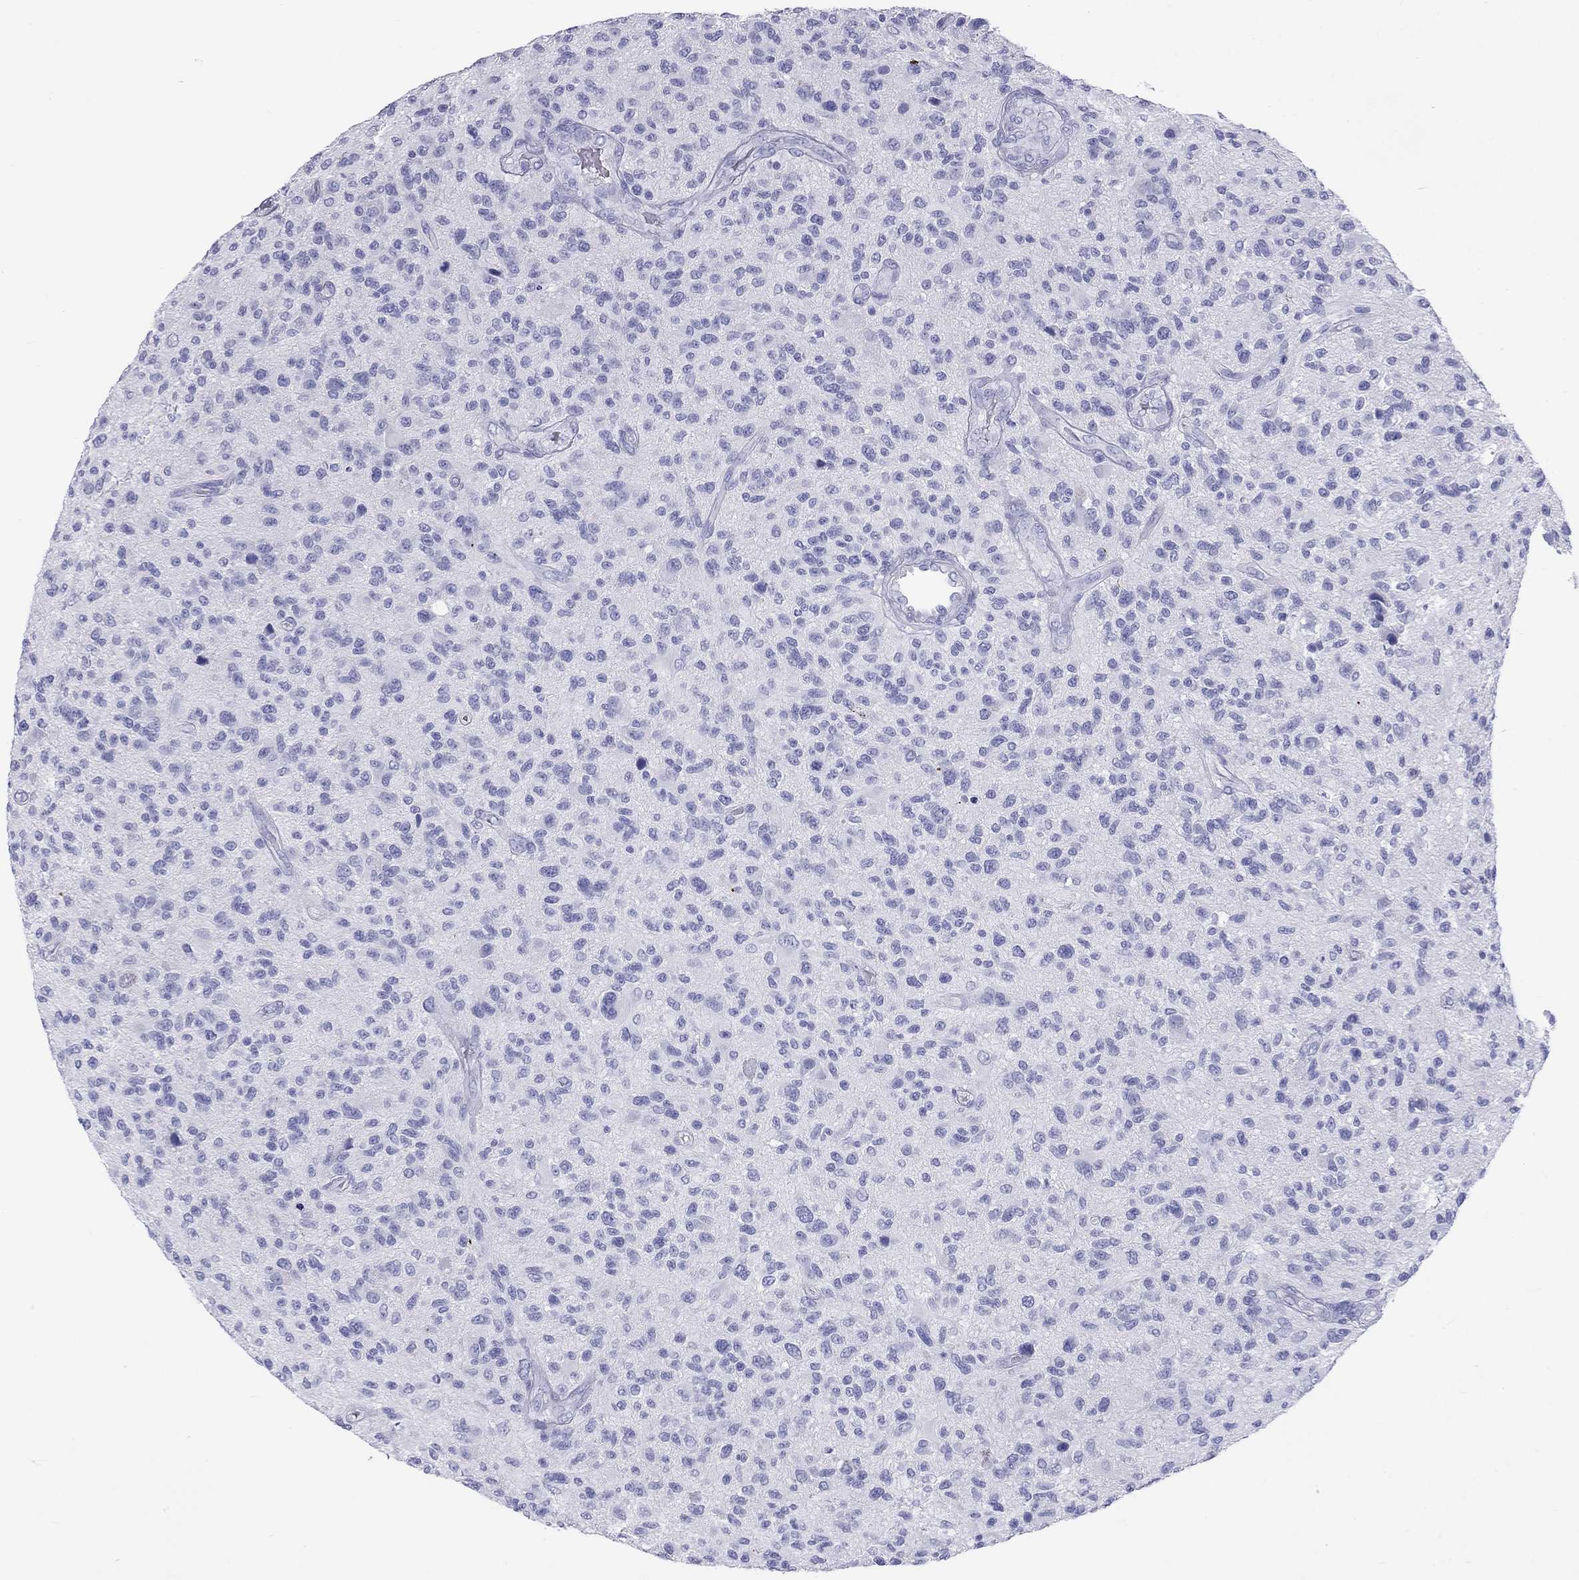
{"staining": {"intensity": "negative", "quantity": "none", "location": "none"}, "tissue": "glioma", "cell_type": "Tumor cells", "image_type": "cancer", "snomed": [{"axis": "morphology", "description": "Glioma, malignant, High grade"}, {"axis": "topography", "description": "Brain"}], "caption": "A high-resolution photomicrograph shows immunohistochemistry staining of malignant glioma (high-grade), which demonstrates no significant expression in tumor cells.", "gene": "HLA-DQB2", "patient": {"sex": "male", "age": 47}}